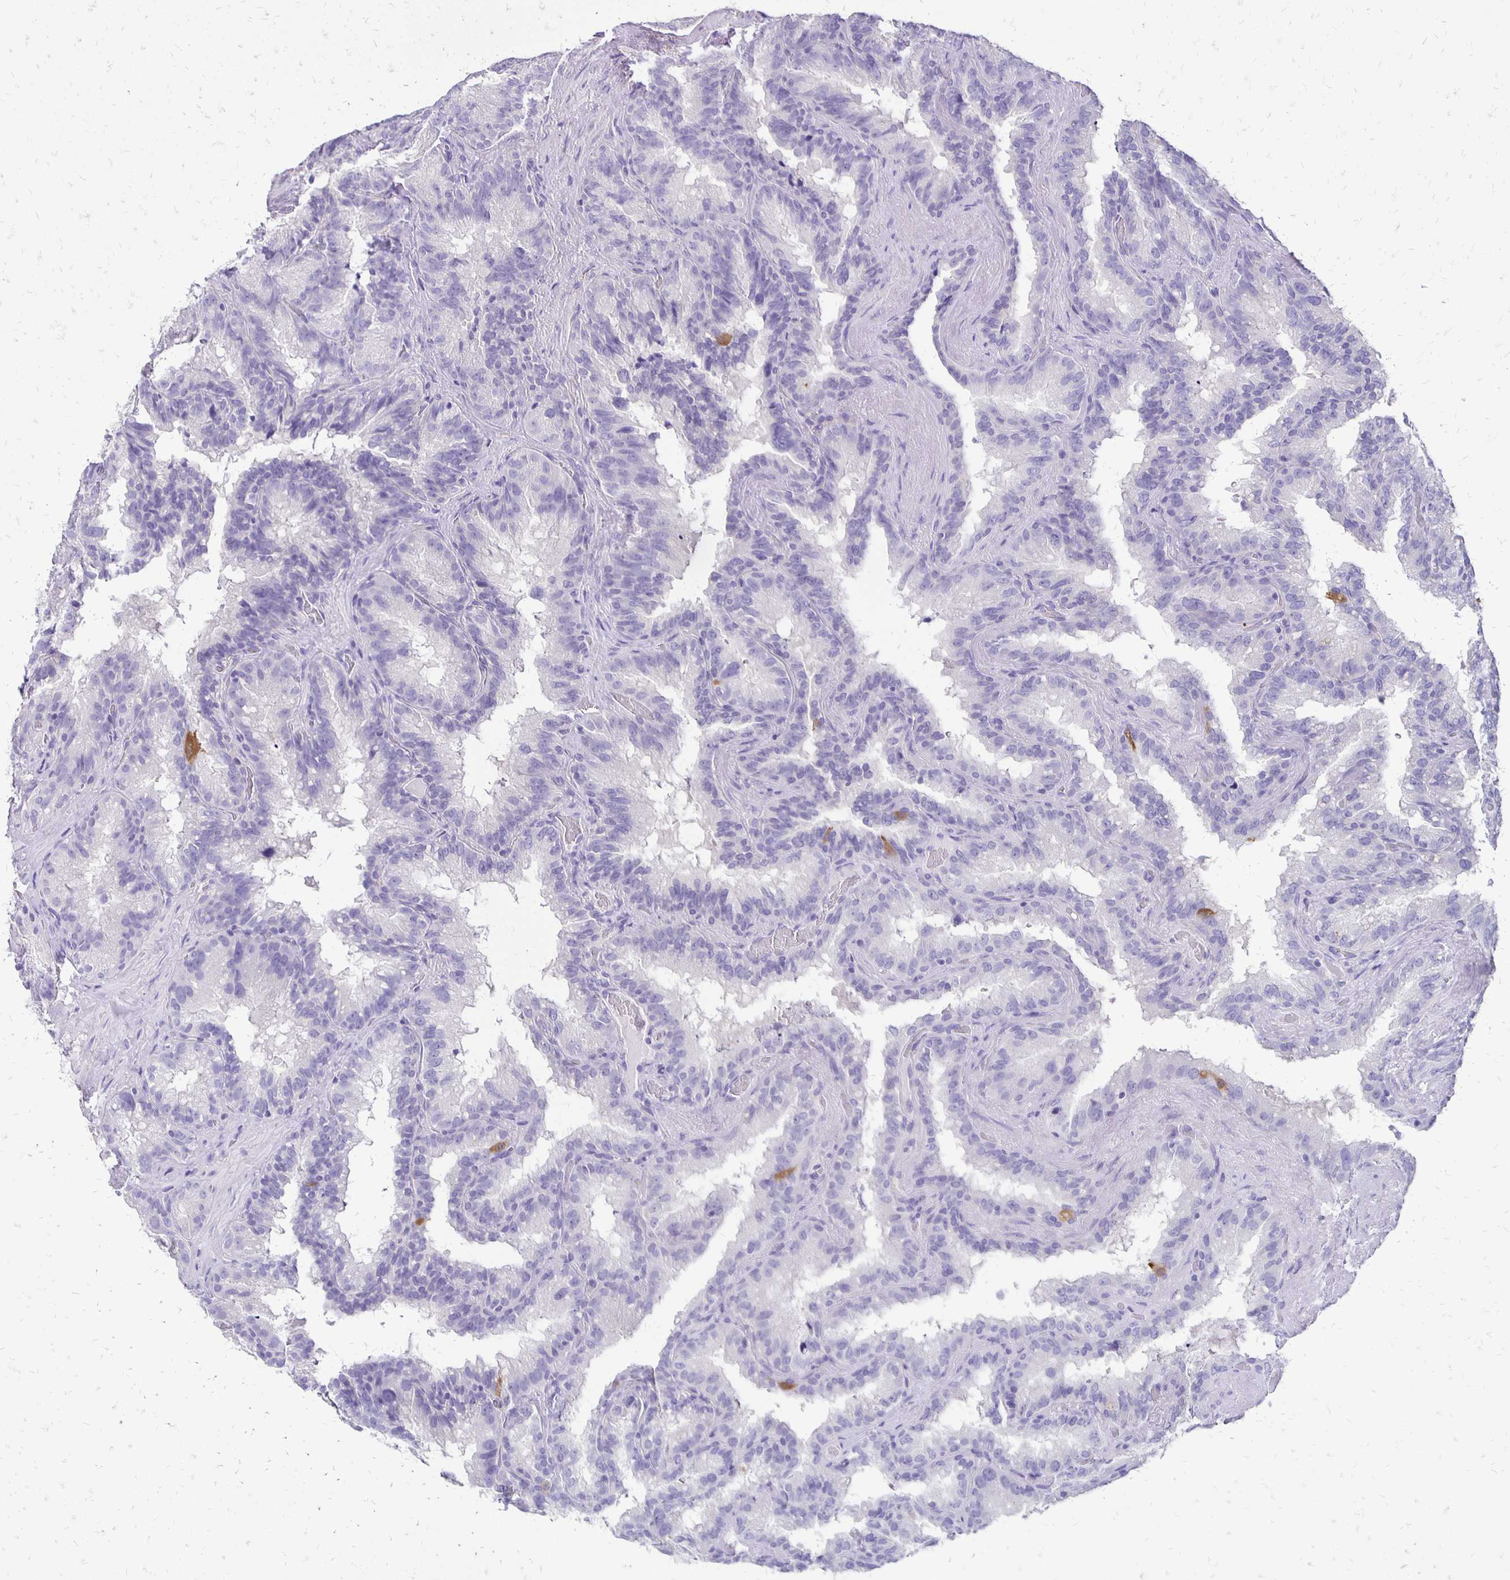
{"staining": {"intensity": "negative", "quantity": "none", "location": "none"}, "tissue": "seminal vesicle", "cell_type": "Glandular cells", "image_type": "normal", "snomed": [{"axis": "morphology", "description": "Normal tissue, NOS"}, {"axis": "topography", "description": "Seminal veicle"}], "caption": "This is an immunohistochemistry photomicrograph of unremarkable seminal vesicle. There is no staining in glandular cells.", "gene": "ANKRD45", "patient": {"sex": "male", "age": 60}}